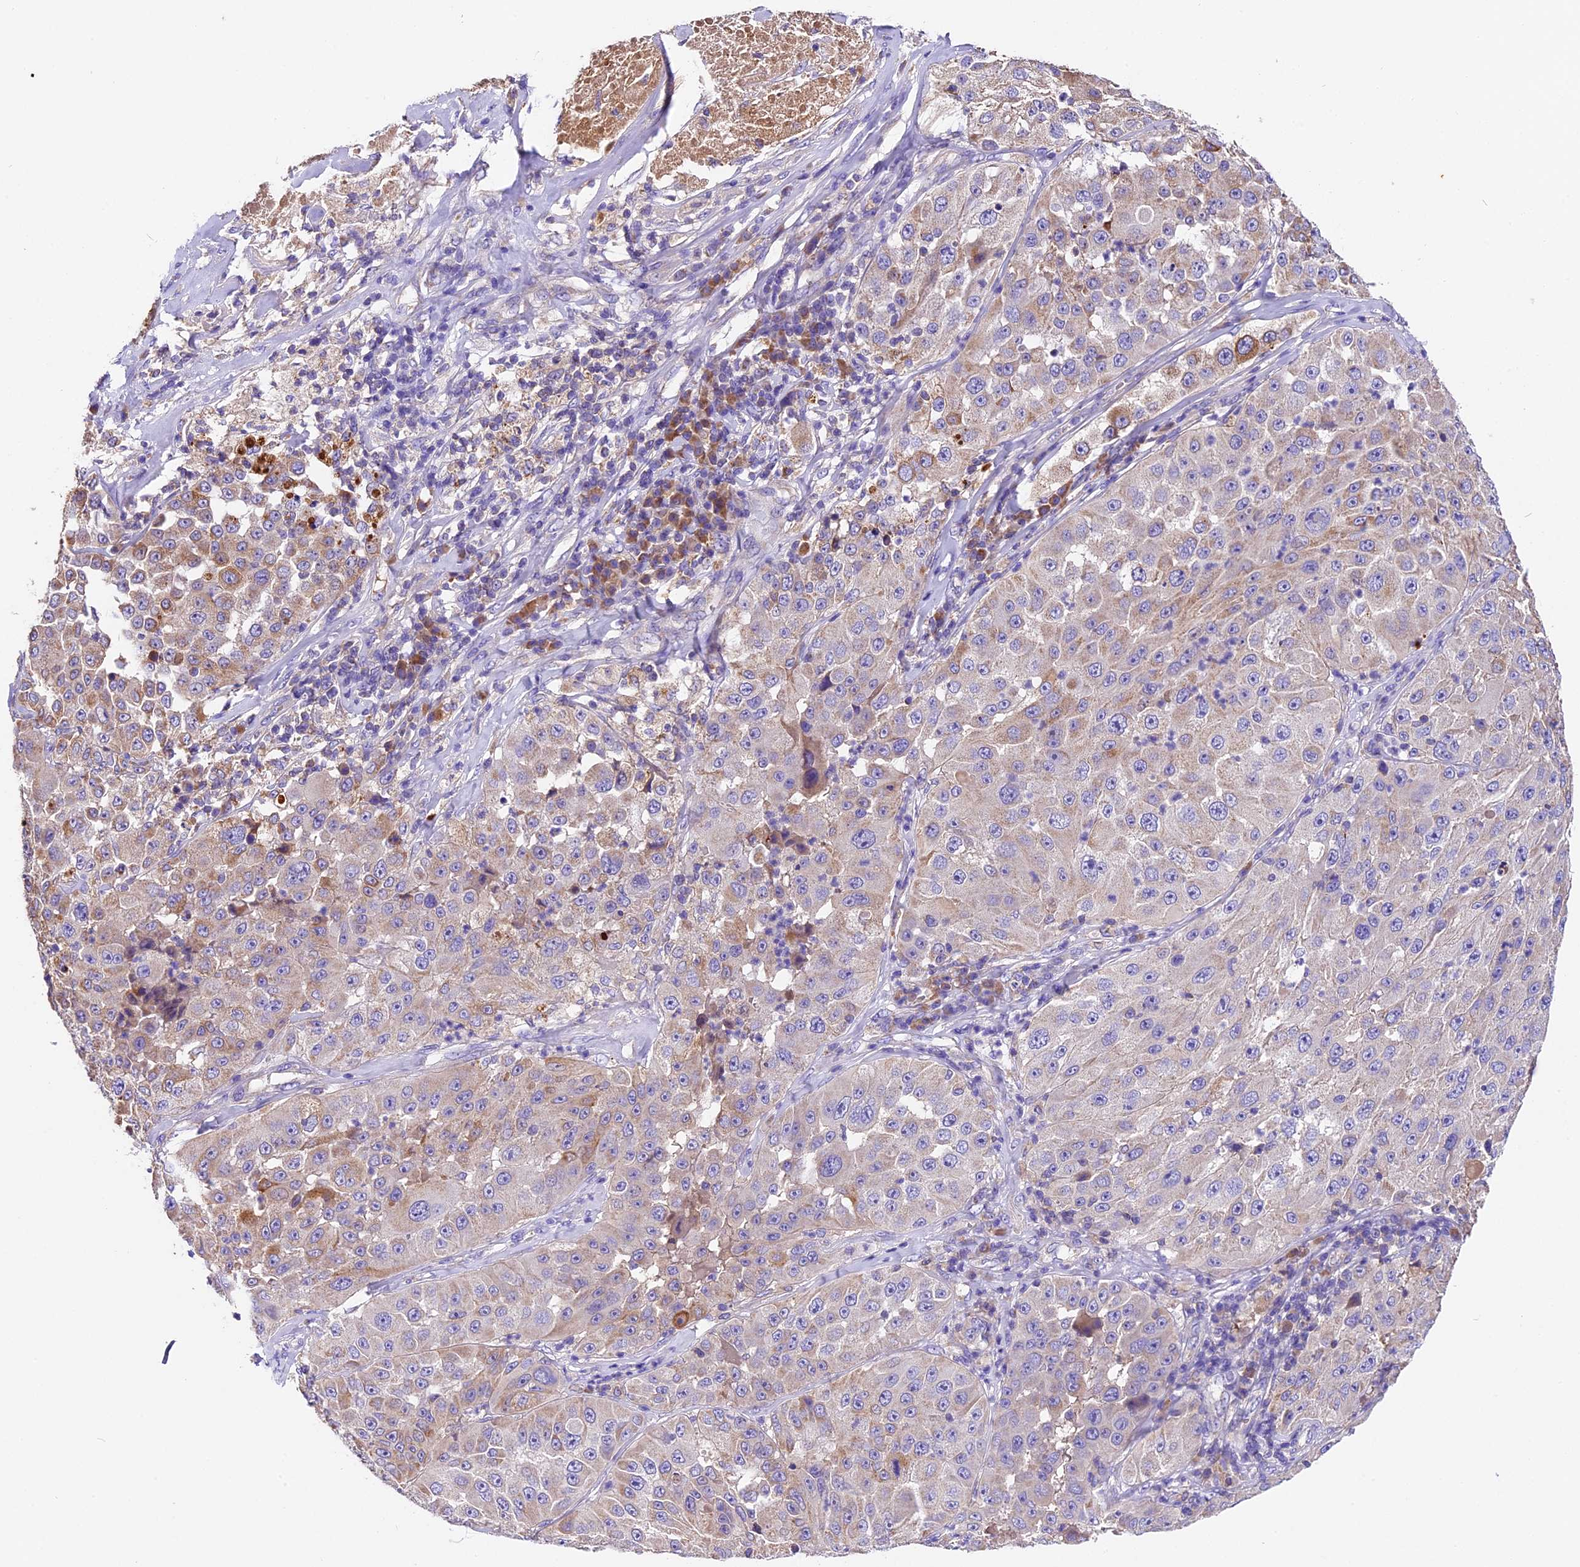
{"staining": {"intensity": "moderate", "quantity": "<25%", "location": "cytoplasmic/membranous"}, "tissue": "melanoma", "cell_type": "Tumor cells", "image_type": "cancer", "snomed": [{"axis": "morphology", "description": "Malignant melanoma, Metastatic site"}, {"axis": "topography", "description": "Lymph node"}], "caption": "Moderate cytoplasmic/membranous staining for a protein is present in about <25% of tumor cells of malignant melanoma (metastatic site) using IHC.", "gene": "SIX5", "patient": {"sex": "male", "age": 62}}